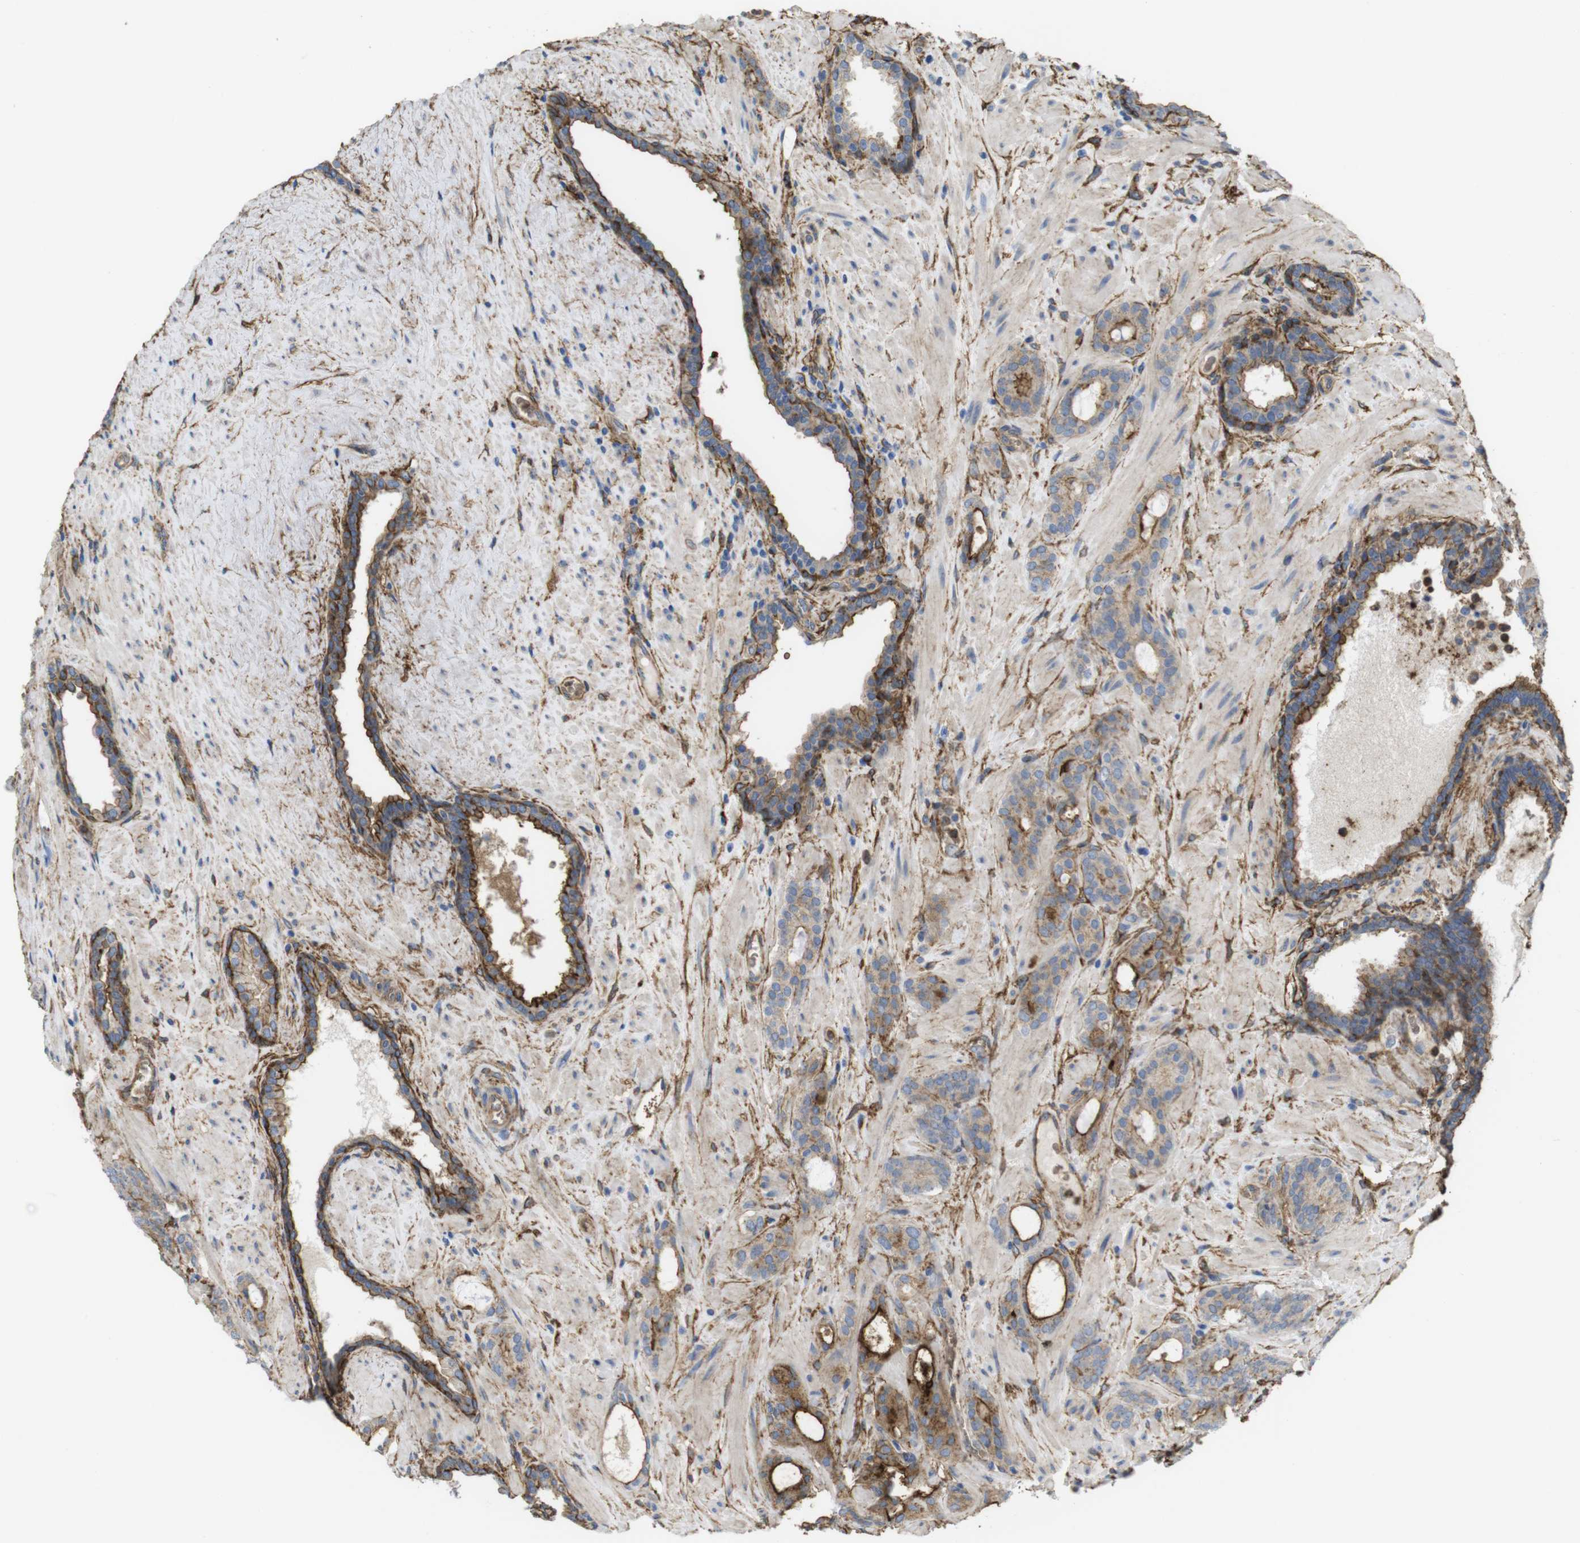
{"staining": {"intensity": "strong", "quantity": "25%-75%", "location": "cytoplasmic/membranous"}, "tissue": "prostate cancer", "cell_type": "Tumor cells", "image_type": "cancer", "snomed": [{"axis": "morphology", "description": "Adenocarcinoma, Low grade"}, {"axis": "topography", "description": "Prostate"}], "caption": "Prostate adenocarcinoma (low-grade) stained with DAB (3,3'-diaminobenzidine) immunohistochemistry (IHC) exhibits high levels of strong cytoplasmic/membranous expression in about 25%-75% of tumor cells.", "gene": "CYBRD1", "patient": {"sex": "male", "age": 63}}